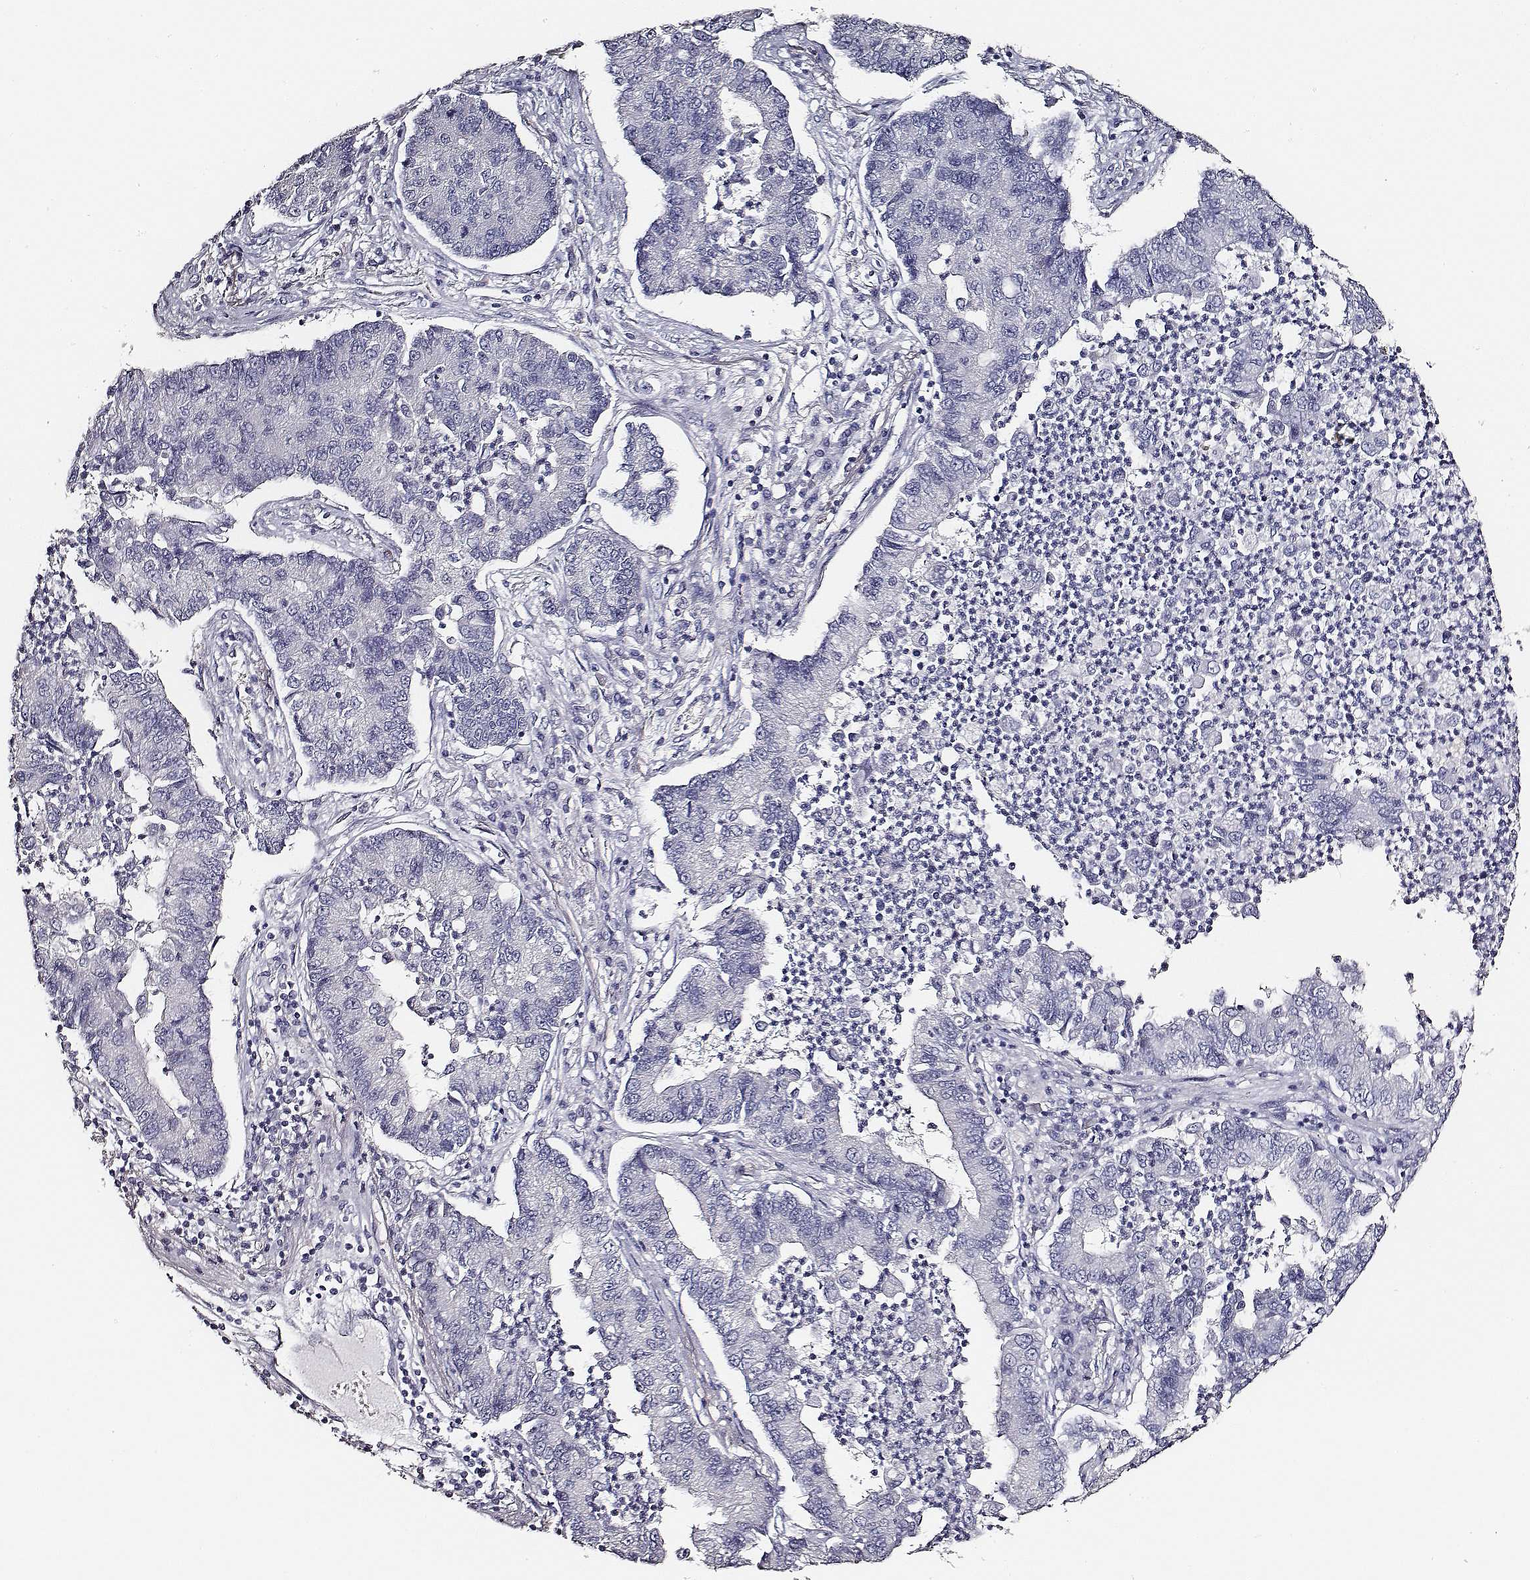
{"staining": {"intensity": "negative", "quantity": "none", "location": "none"}, "tissue": "lung cancer", "cell_type": "Tumor cells", "image_type": "cancer", "snomed": [{"axis": "morphology", "description": "Adenocarcinoma, NOS"}, {"axis": "topography", "description": "Lung"}], "caption": "Lung adenocarcinoma was stained to show a protein in brown. There is no significant staining in tumor cells.", "gene": "AADAT", "patient": {"sex": "female", "age": 57}}